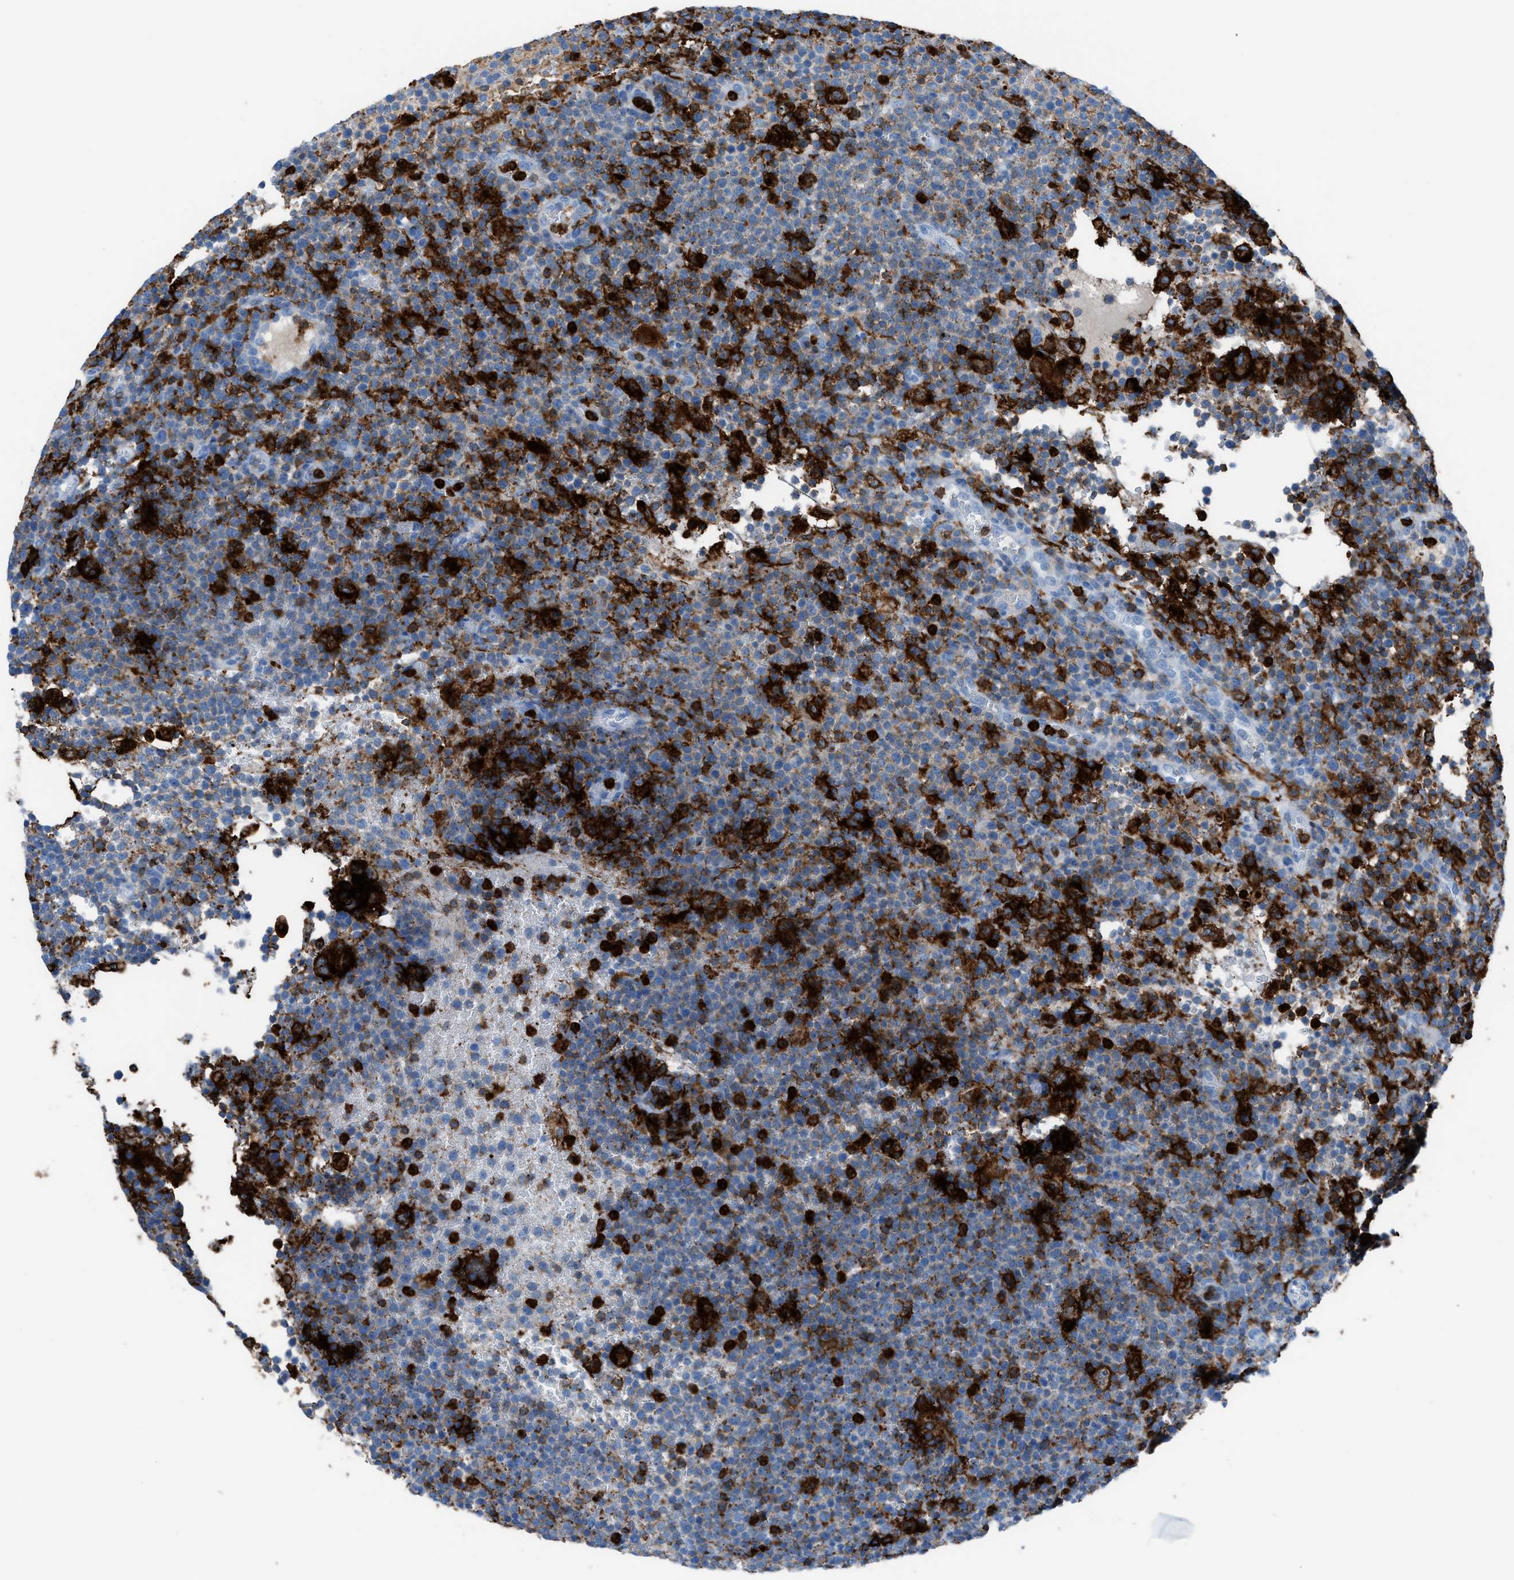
{"staining": {"intensity": "negative", "quantity": "none", "location": "none"}, "tissue": "lymphoma", "cell_type": "Tumor cells", "image_type": "cancer", "snomed": [{"axis": "morphology", "description": "Malignant lymphoma, non-Hodgkin's type, High grade"}, {"axis": "topography", "description": "Lymph node"}], "caption": "The micrograph exhibits no staining of tumor cells in malignant lymphoma, non-Hodgkin's type (high-grade).", "gene": "ITGB2", "patient": {"sex": "male", "age": 61}}